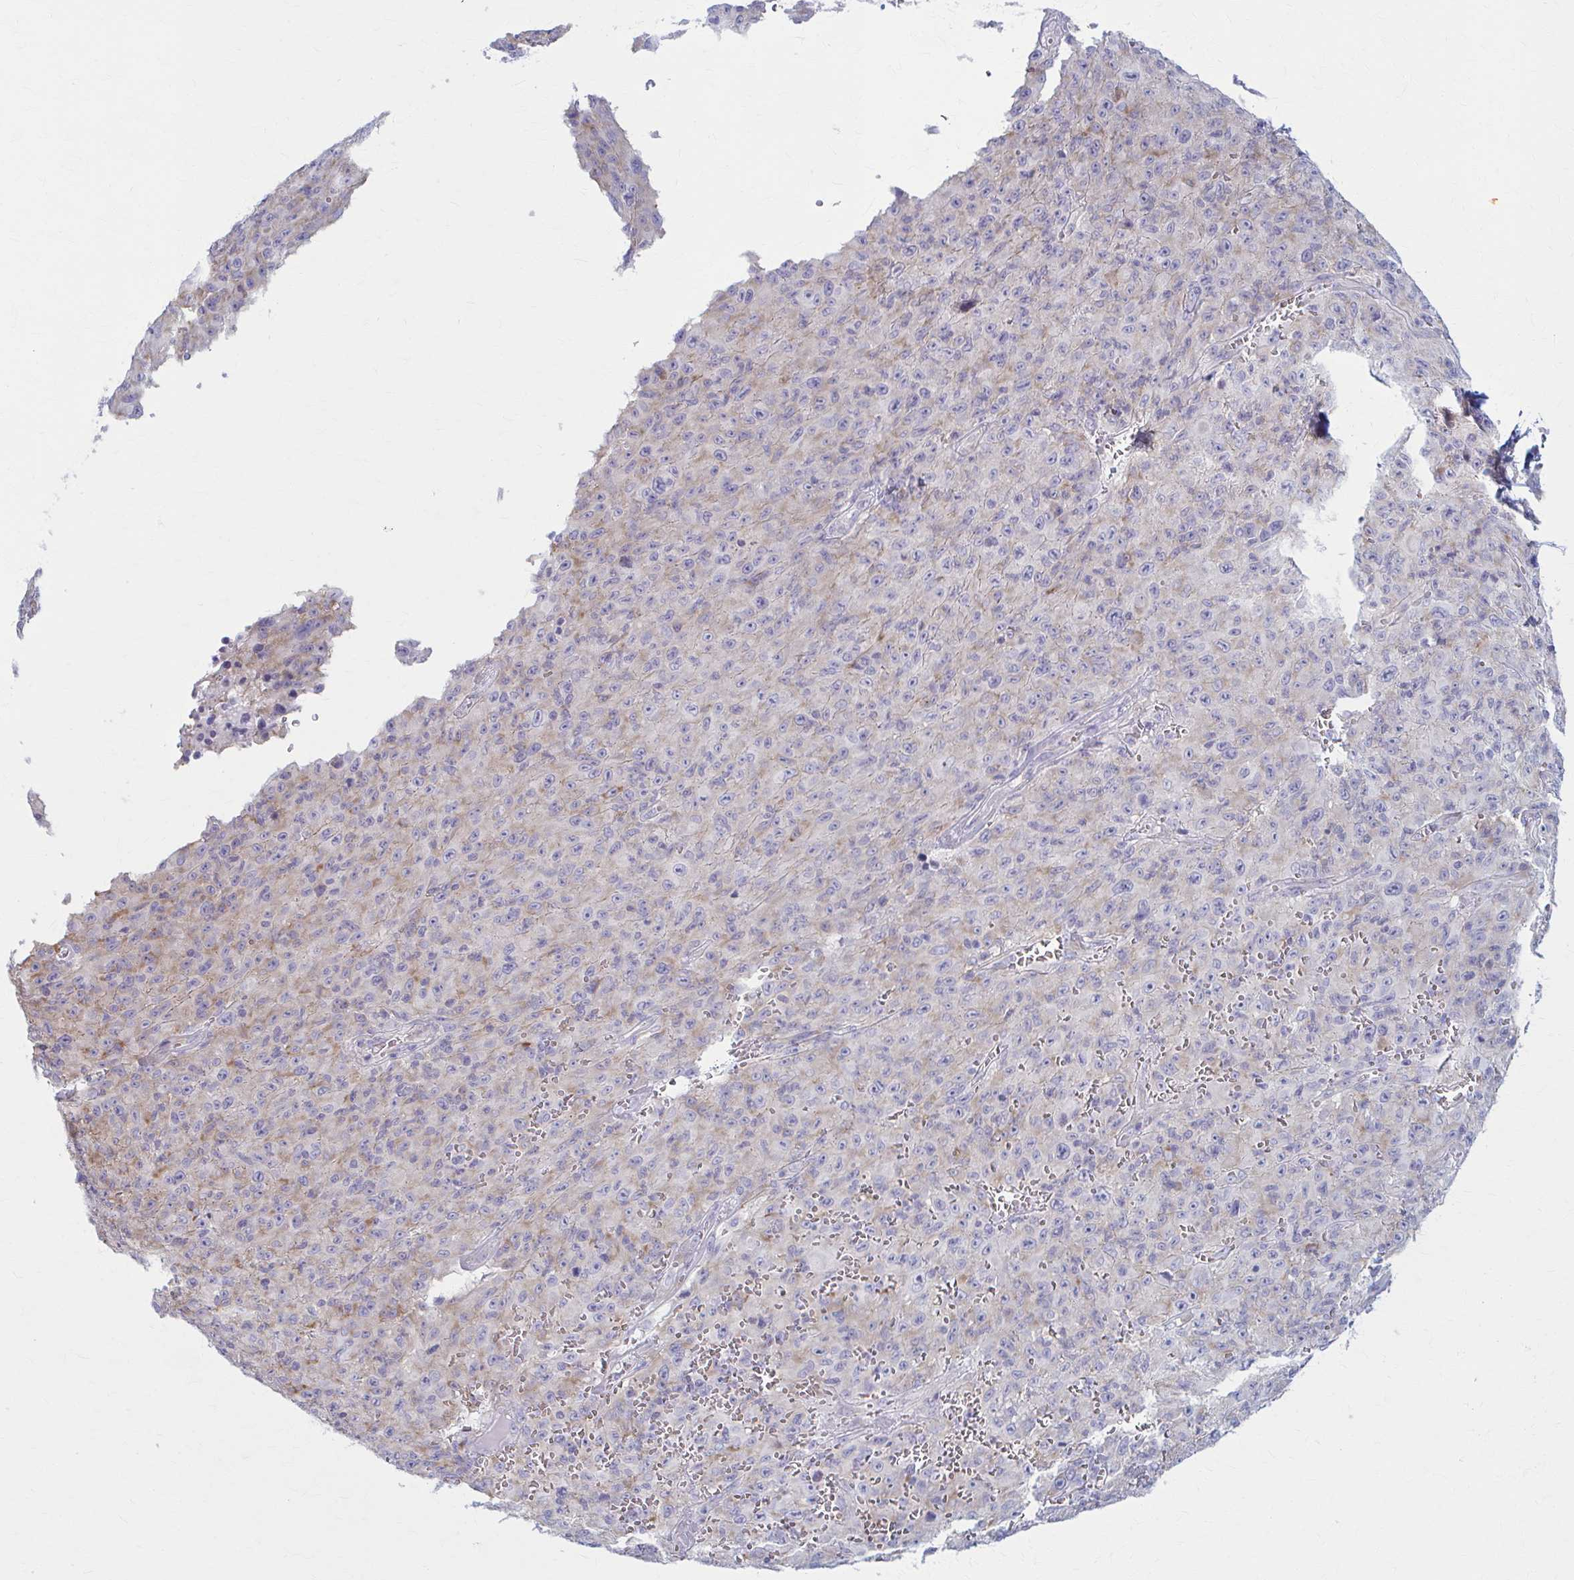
{"staining": {"intensity": "weak", "quantity": "<25%", "location": "cytoplasmic/membranous"}, "tissue": "melanoma", "cell_type": "Tumor cells", "image_type": "cancer", "snomed": [{"axis": "morphology", "description": "Malignant melanoma, NOS"}, {"axis": "topography", "description": "Skin"}], "caption": "Immunohistochemistry (IHC) image of human melanoma stained for a protein (brown), which shows no staining in tumor cells. (Brightfield microscopy of DAB immunohistochemistry (IHC) at high magnification).", "gene": "PRKRA", "patient": {"sex": "male", "age": 46}}